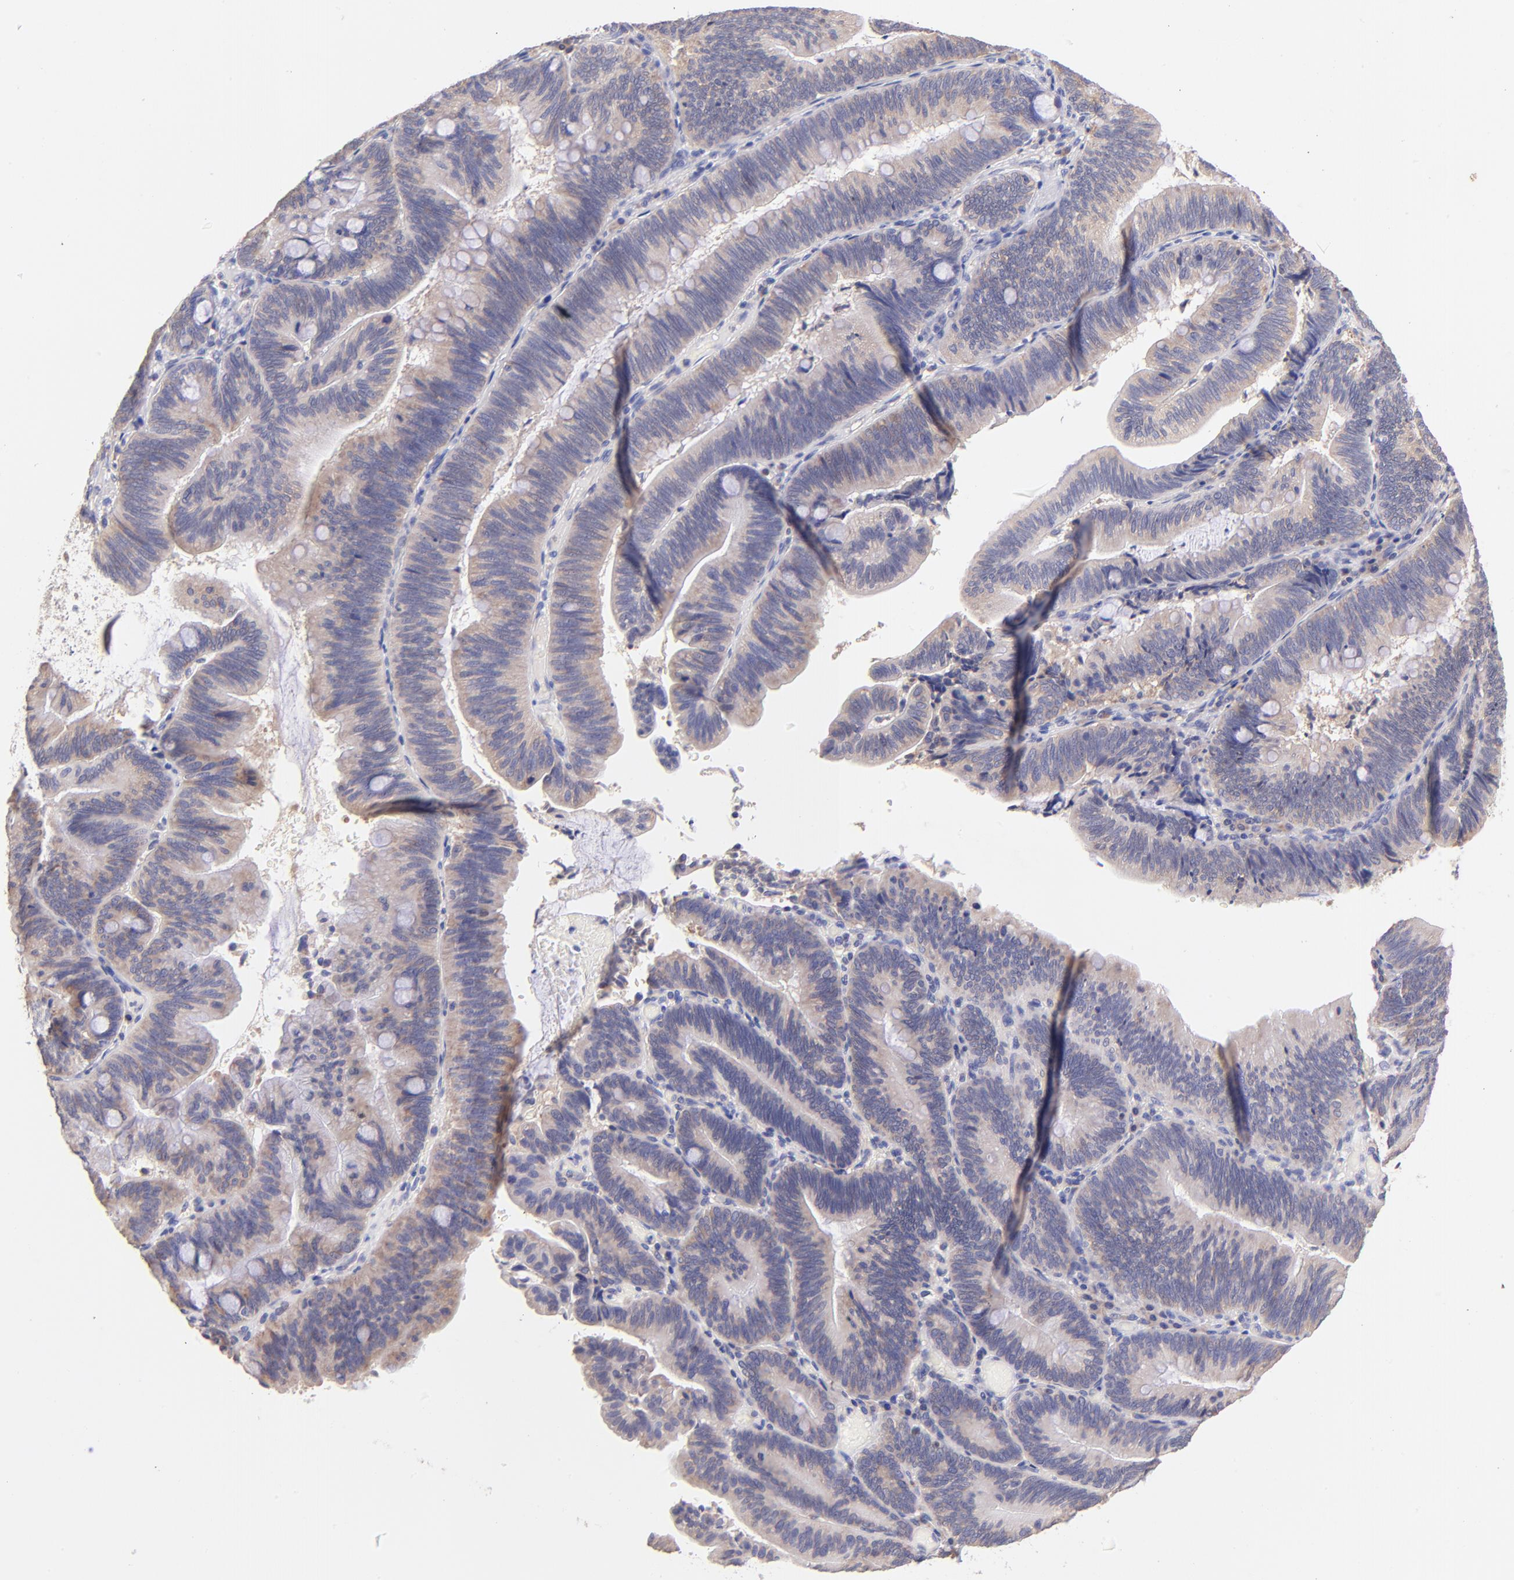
{"staining": {"intensity": "weak", "quantity": ">75%", "location": "cytoplasmic/membranous"}, "tissue": "pancreatic cancer", "cell_type": "Tumor cells", "image_type": "cancer", "snomed": [{"axis": "morphology", "description": "Adenocarcinoma, NOS"}, {"axis": "topography", "description": "Pancreas"}], "caption": "Adenocarcinoma (pancreatic) was stained to show a protein in brown. There is low levels of weak cytoplasmic/membranous positivity in about >75% of tumor cells. (DAB (3,3'-diaminobenzidine) IHC with brightfield microscopy, high magnification).", "gene": "RPL11", "patient": {"sex": "male", "age": 82}}